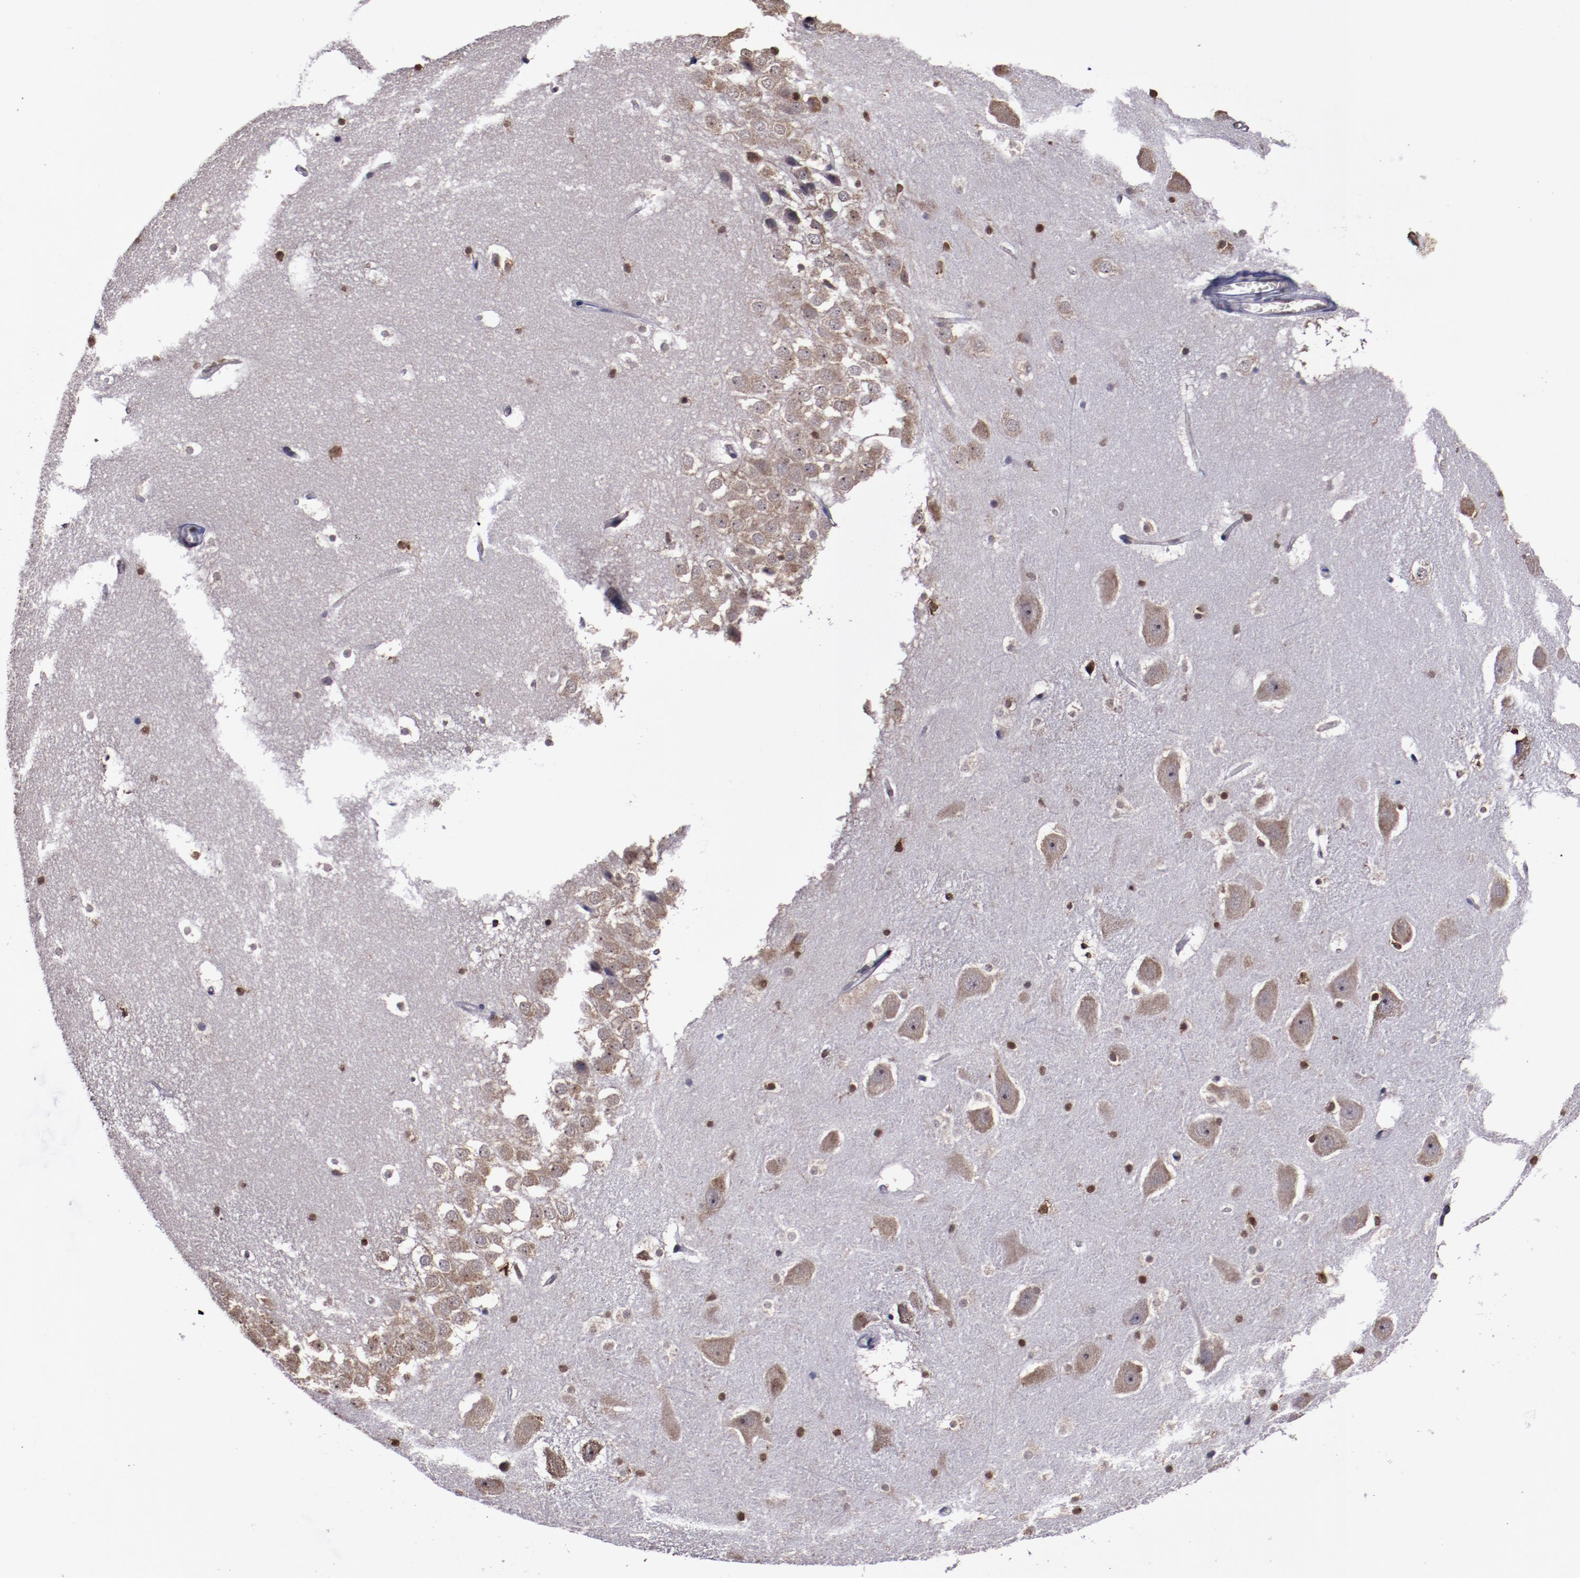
{"staining": {"intensity": "weak", "quantity": "25%-75%", "location": "nuclear"}, "tissue": "hippocampus", "cell_type": "Glial cells", "image_type": "normal", "snomed": [{"axis": "morphology", "description": "Normal tissue, NOS"}, {"axis": "topography", "description": "Hippocampus"}], "caption": "An image of hippocampus stained for a protein displays weak nuclear brown staining in glial cells.", "gene": "APEX1", "patient": {"sex": "male", "age": 45}}